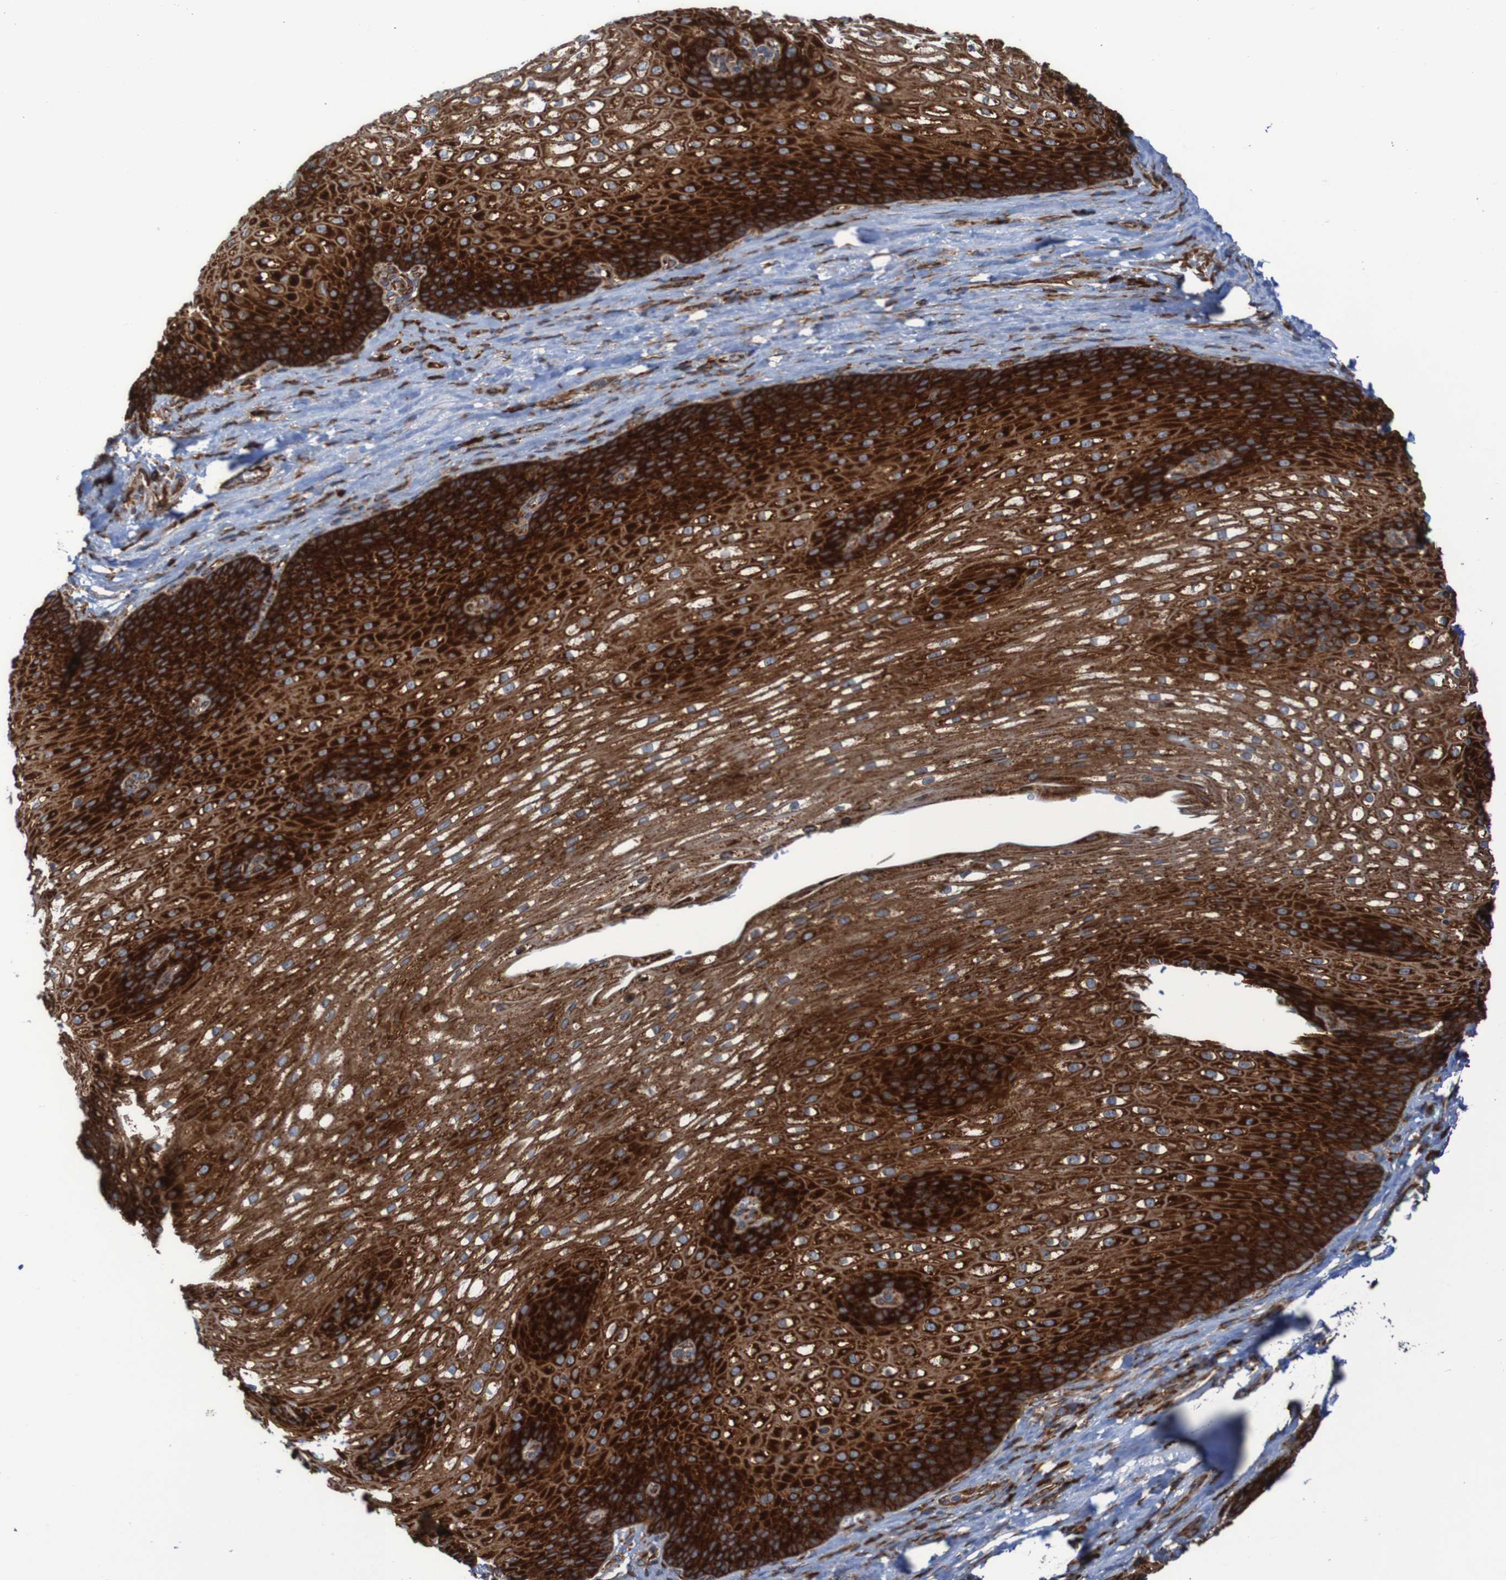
{"staining": {"intensity": "strong", "quantity": ">75%", "location": "cytoplasmic/membranous"}, "tissue": "esophagus", "cell_type": "Squamous epithelial cells", "image_type": "normal", "snomed": [{"axis": "morphology", "description": "Normal tissue, NOS"}, {"axis": "topography", "description": "Esophagus"}], "caption": "IHC of benign human esophagus displays high levels of strong cytoplasmic/membranous staining in approximately >75% of squamous epithelial cells.", "gene": "RPL10", "patient": {"sex": "male", "age": 48}}